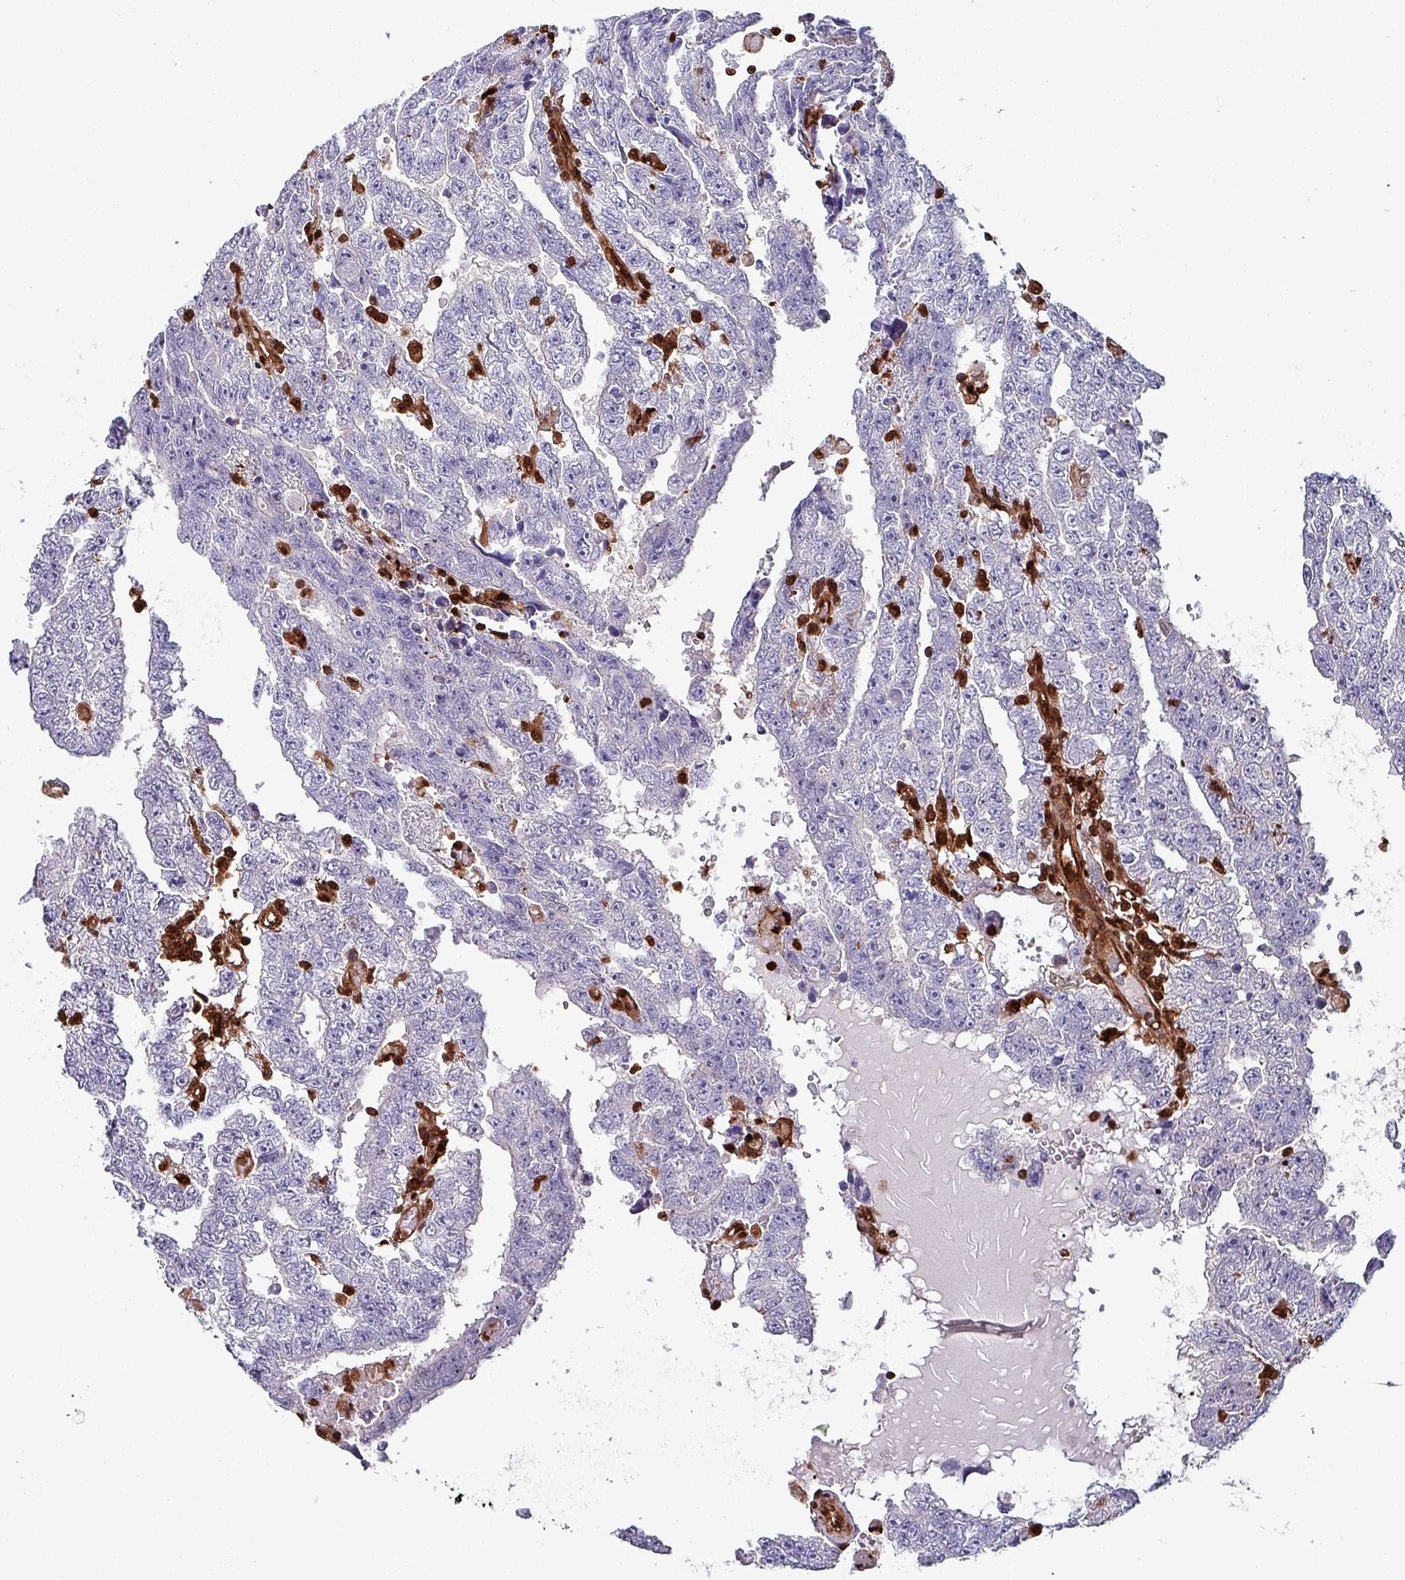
{"staining": {"intensity": "negative", "quantity": "none", "location": "none"}, "tissue": "testis cancer", "cell_type": "Tumor cells", "image_type": "cancer", "snomed": [{"axis": "morphology", "description": "Carcinoma, Embryonal, NOS"}, {"axis": "topography", "description": "Testis"}], "caption": "This is a photomicrograph of immunohistochemistry (IHC) staining of embryonal carcinoma (testis), which shows no positivity in tumor cells.", "gene": "PSMB8", "patient": {"sex": "male", "age": 25}}